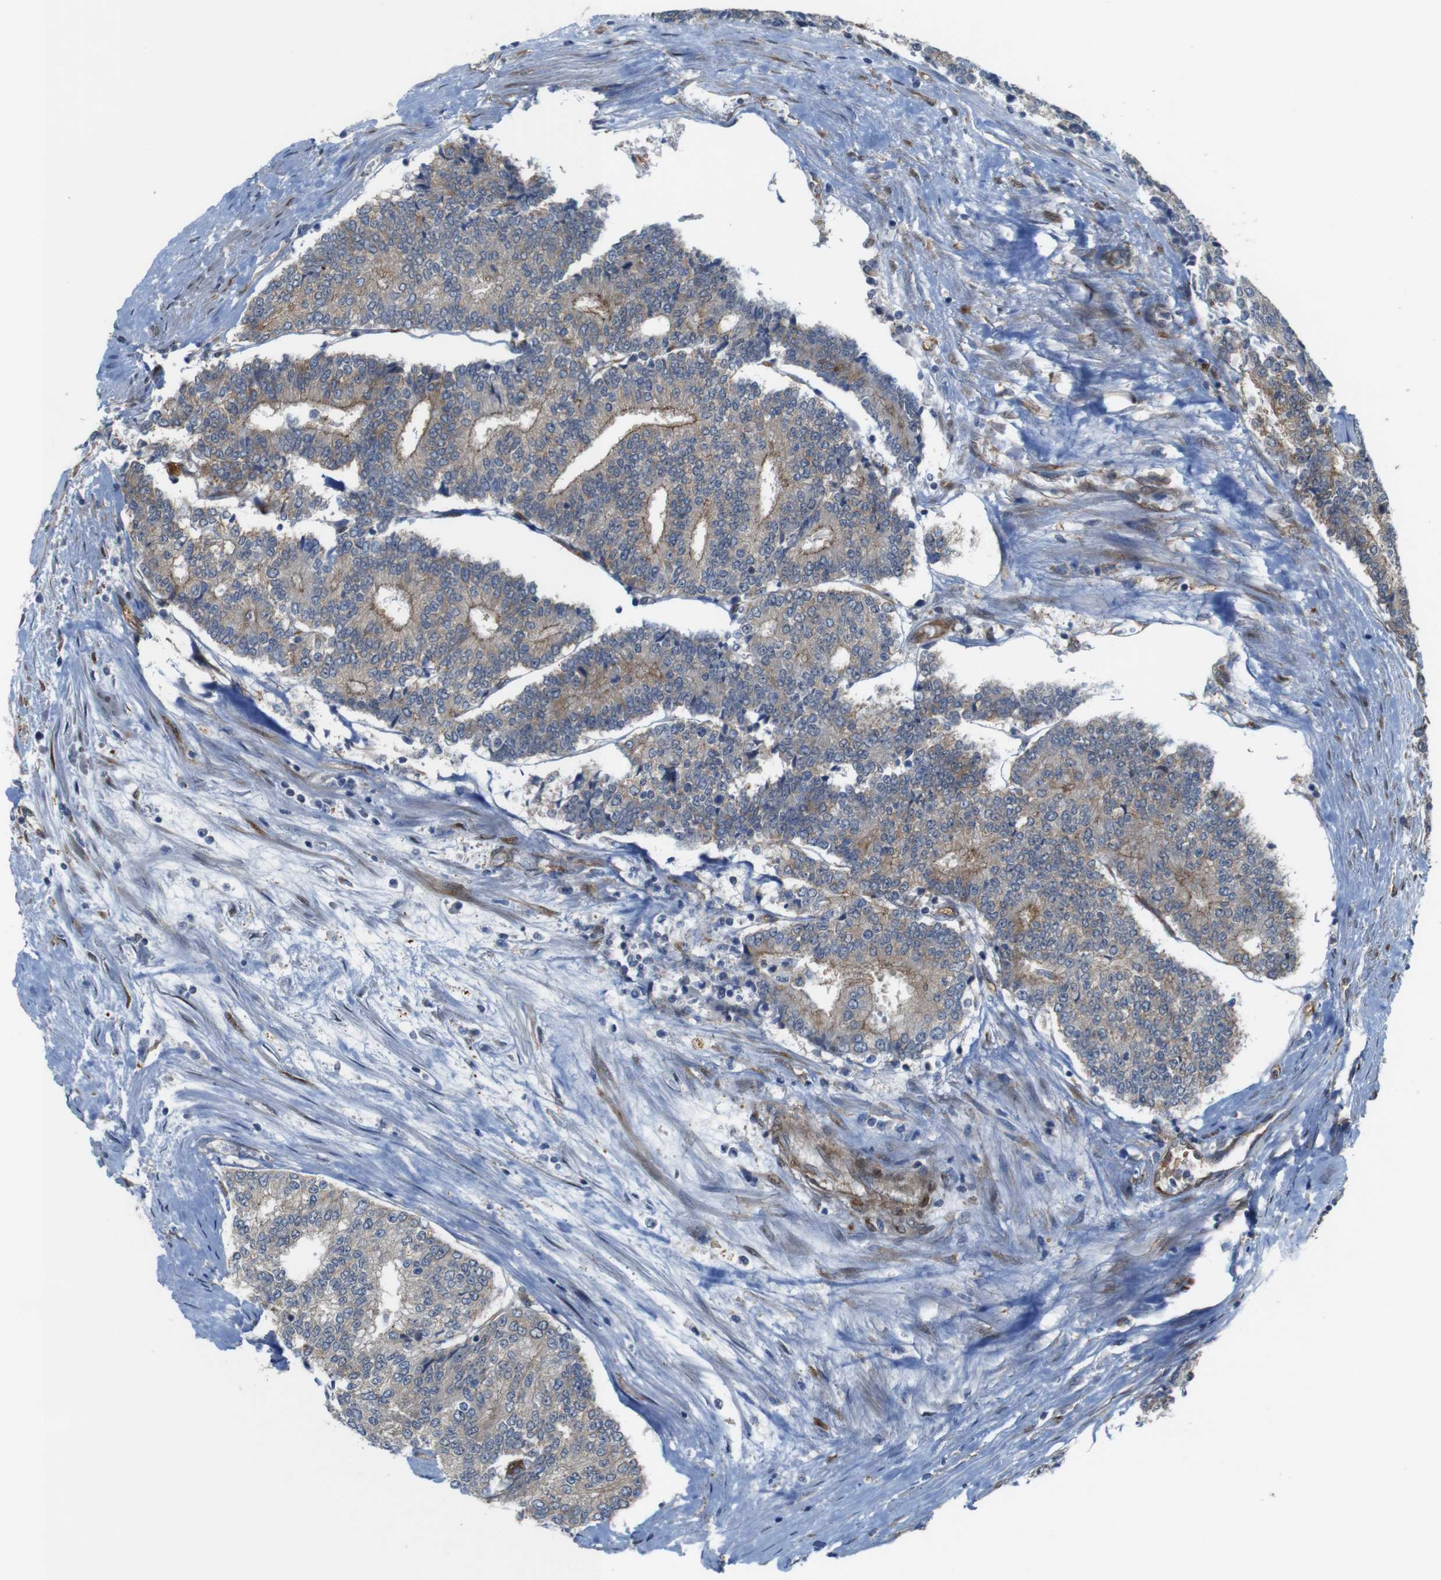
{"staining": {"intensity": "moderate", "quantity": "25%-75%", "location": "cytoplasmic/membranous"}, "tissue": "prostate cancer", "cell_type": "Tumor cells", "image_type": "cancer", "snomed": [{"axis": "morphology", "description": "Normal tissue, NOS"}, {"axis": "morphology", "description": "Adenocarcinoma, High grade"}, {"axis": "topography", "description": "Prostate"}, {"axis": "topography", "description": "Seminal veicle"}], "caption": "Prostate adenocarcinoma (high-grade) stained with immunohistochemistry (IHC) demonstrates moderate cytoplasmic/membranous expression in about 25%-75% of tumor cells.", "gene": "PTGER4", "patient": {"sex": "male", "age": 55}}